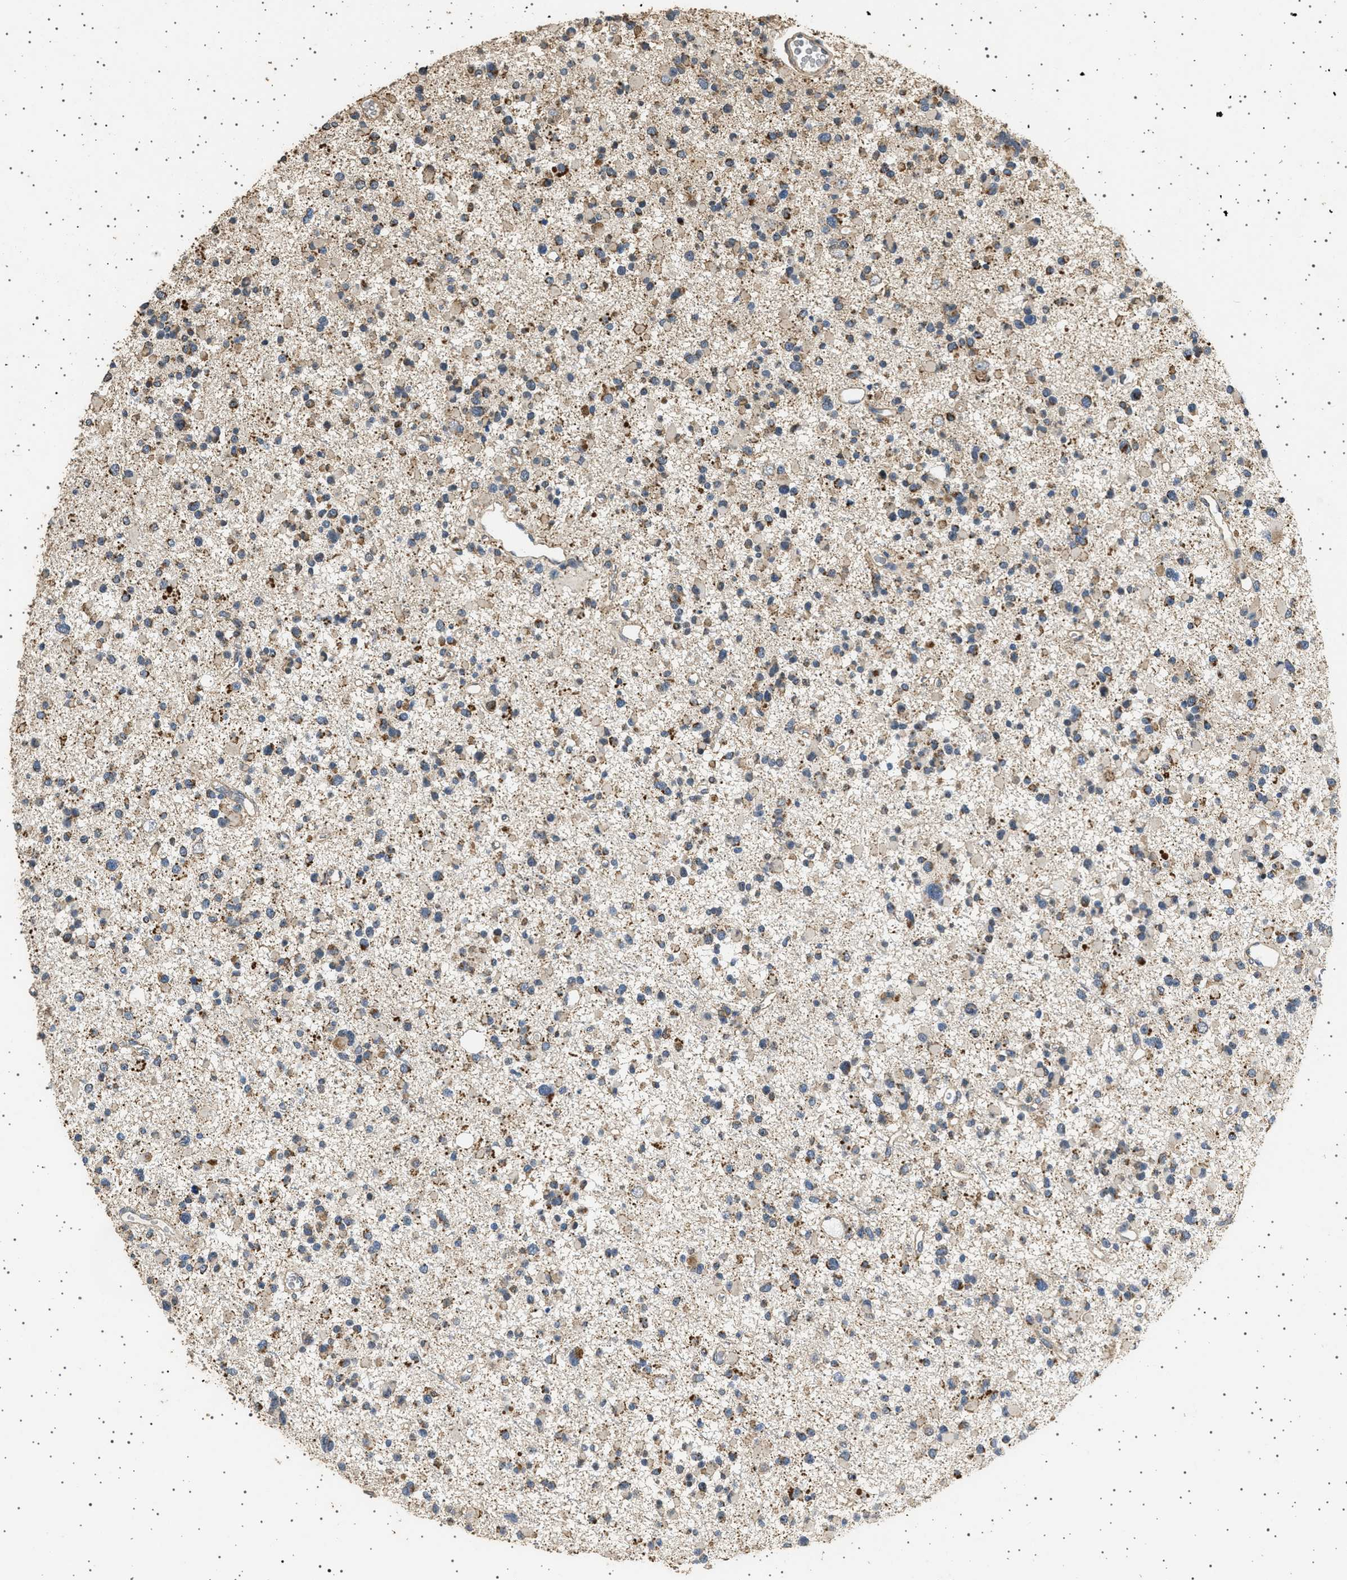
{"staining": {"intensity": "moderate", "quantity": ">75%", "location": "cytoplasmic/membranous"}, "tissue": "glioma", "cell_type": "Tumor cells", "image_type": "cancer", "snomed": [{"axis": "morphology", "description": "Glioma, malignant, Low grade"}, {"axis": "topography", "description": "Brain"}], "caption": "High-magnification brightfield microscopy of glioma stained with DAB (brown) and counterstained with hematoxylin (blue). tumor cells exhibit moderate cytoplasmic/membranous positivity is appreciated in about>75% of cells.", "gene": "KCNA4", "patient": {"sex": "female", "age": 22}}